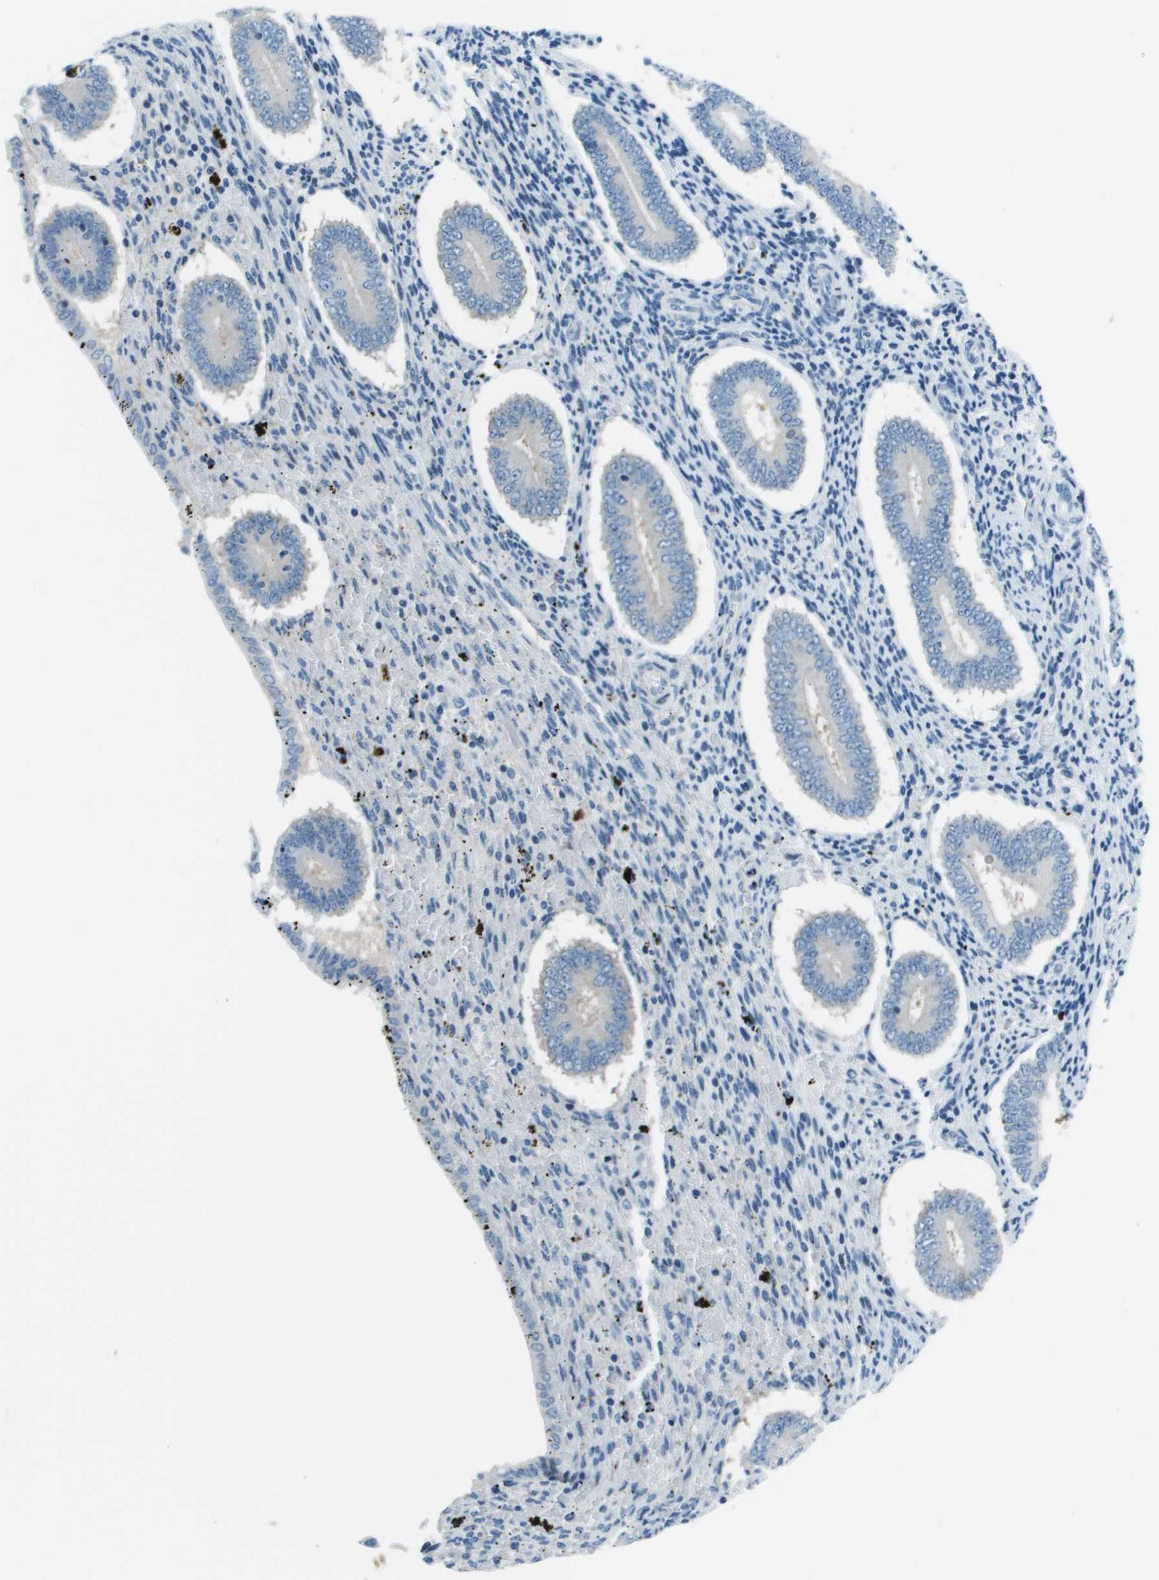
{"staining": {"intensity": "negative", "quantity": "none", "location": "none"}, "tissue": "endometrium", "cell_type": "Cells in endometrial stroma", "image_type": "normal", "snomed": [{"axis": "morphology", "description": "Normal tissue, NOS"}, {"axis": "topography", "description": "Endometrium"}], "caption": "Immunohistochemical staining of unremarkable human endometrium displays no significant staining in cells in endometrial stroma. Brightfield microscopy of IHC stained with DAB (brown) and hematoxylin (blue), captured at high magnification.", "gene": "STIP1", "patient": {"sex": "female", "age": 42}}